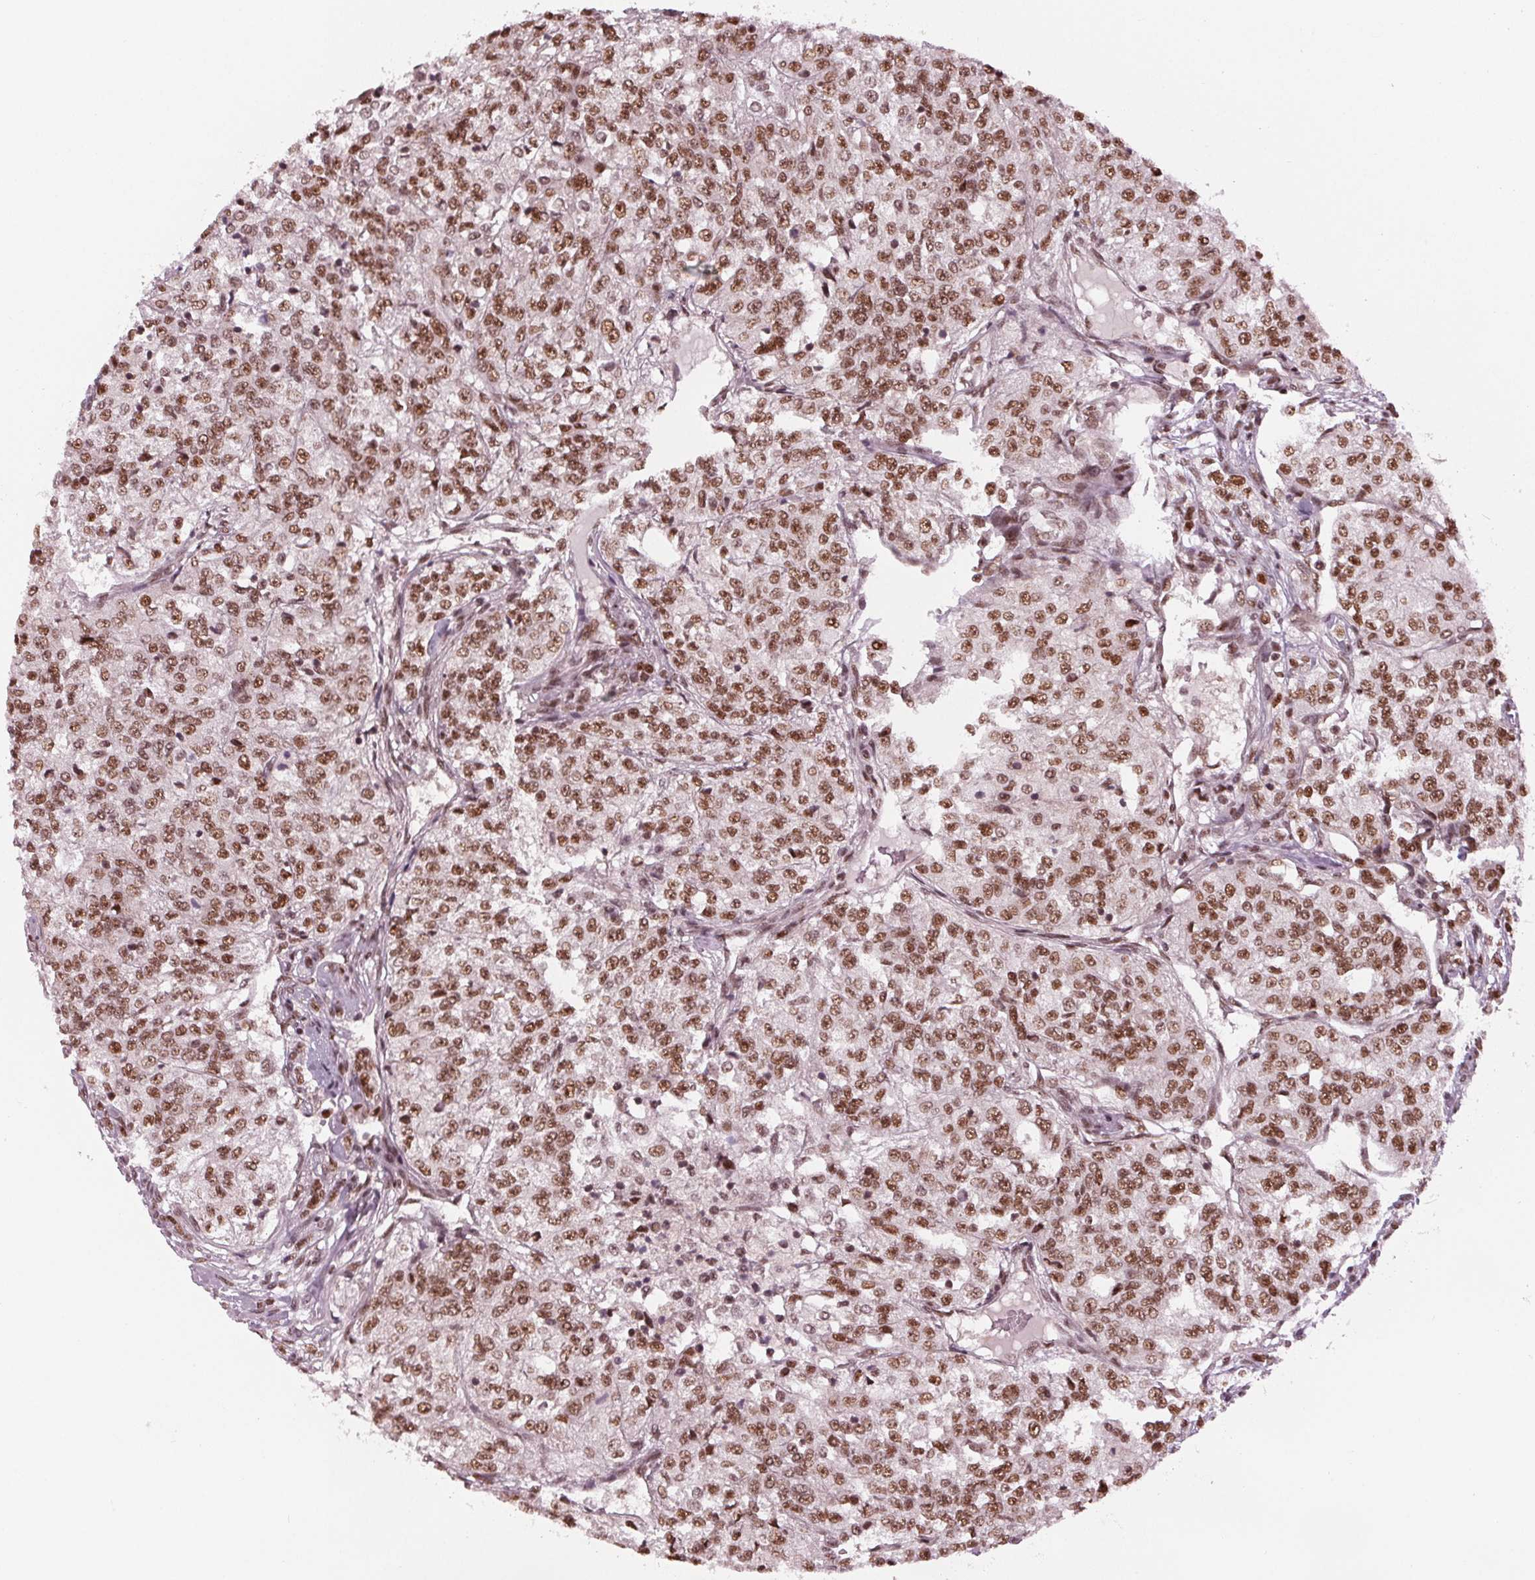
{"staining": {"intensity": "moderate", "quantity": ">75%", "location": "nuclear"}, "tissue": "renal cancer", "cell_type": "Tumor cells", "image_type": "cancer", "snomed": [{"axis": "morphology", "description": "Adenocarcinoma, NOS"}, {"axis": "topography", "description": "Kidney"}], "caption": "There is medium levels of moderate nuclear staining in tumor cells of renal cancer, as demonstrated by immunohistochemical staining (brown color).", "gene": "LSM2", "patient": {"sex": "female", "age": 63}}